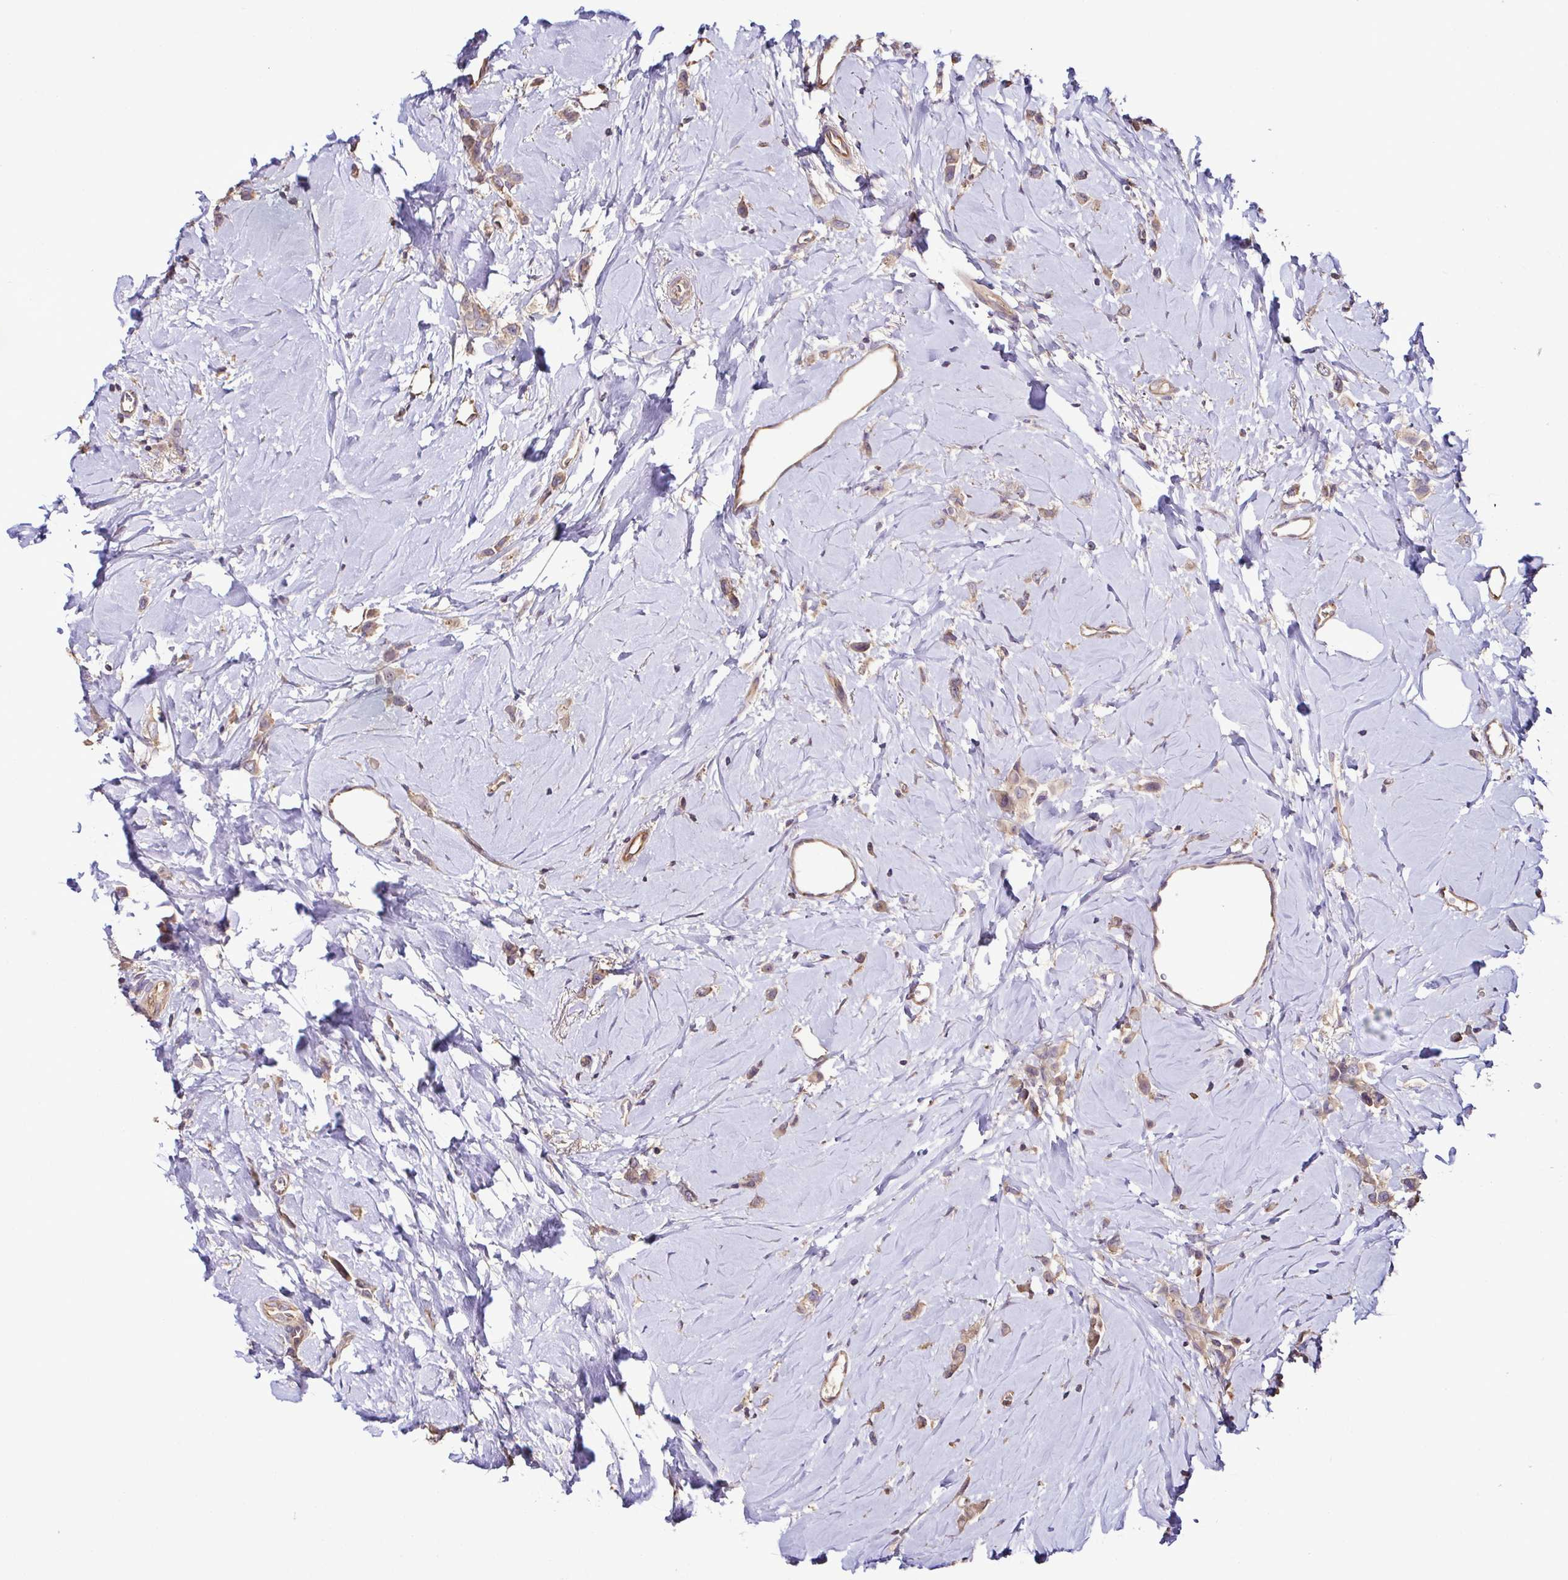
{"staining": {"intensity": "weak", "quantity": ">75%", "location": "cytoplasmic/membranous"}, "tissue": "breast cancer", "cell_type": "Tumor cells", "image_type": "cancer", "snomed": [{"axis": "morphology", "description": "Lobular carcinoma"}, {"axis": "topography", "description": "Breast"}], "caption": "Protein expression analysis of breast cancer (lobular carcinoma) displays weak cytoplasmic/membranous staining in about >75% of tumor cells. (brown staining indicates protein expression, while blue staining denotes nuclei).", "gene": "LMOD2", "patient": {"sex": "female", "age": 66}}